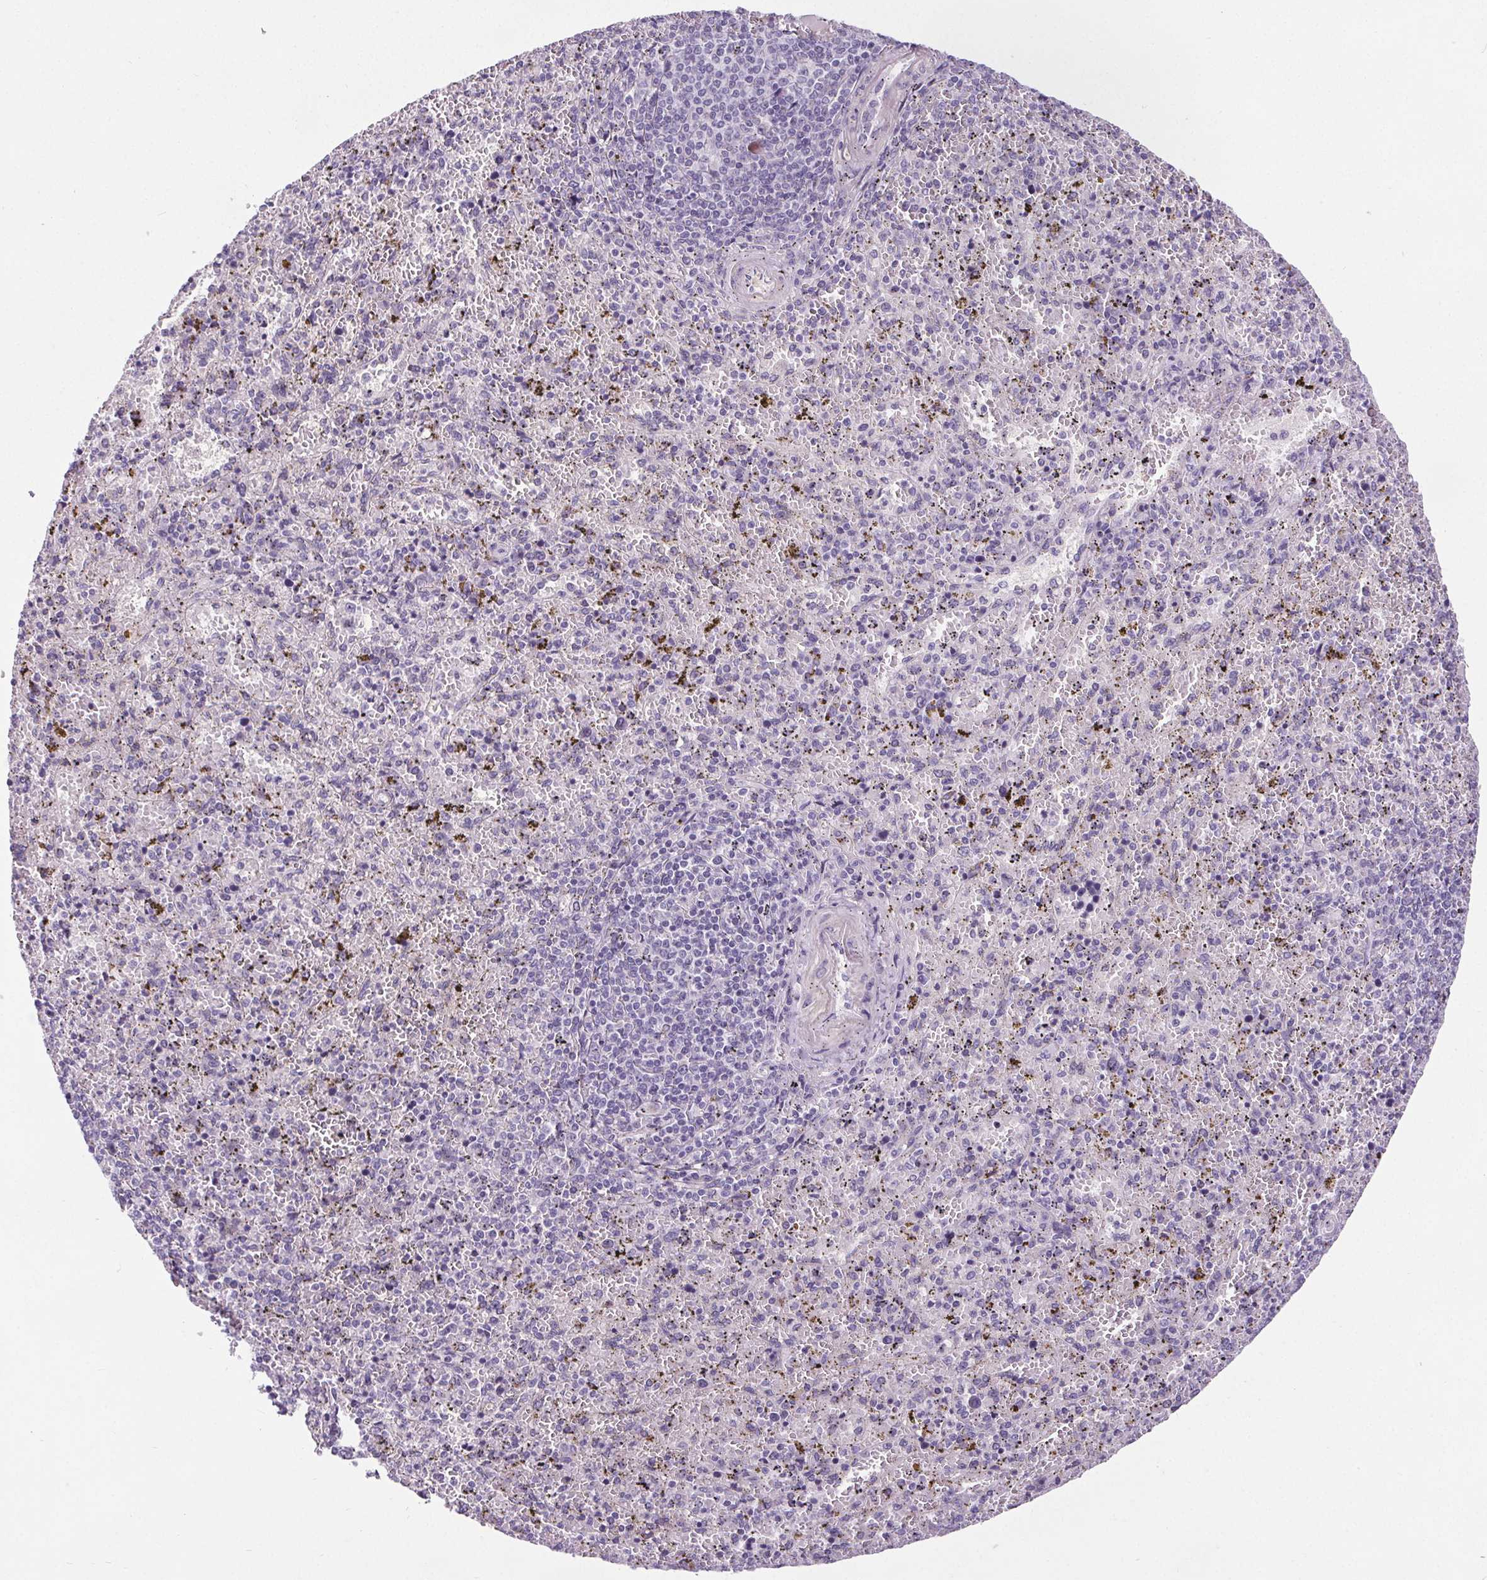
{"staining": {"intensity": "negative", "quantity": "none", "location": "none"}, "tissue": "spleen", "cell_type": "Cells in red pulp", "image_type": "normal", "snomed": [{"axis": "morphology", "description": "Normal tissue, NOS"}, {"axis": "topography", "description": "Spleen"}], "caption": "IHC of benign spleen reveals no positivity in cells in red pulp.", "gene": "ELAVL2", "patient": {"sex": "female", "age": 50}}